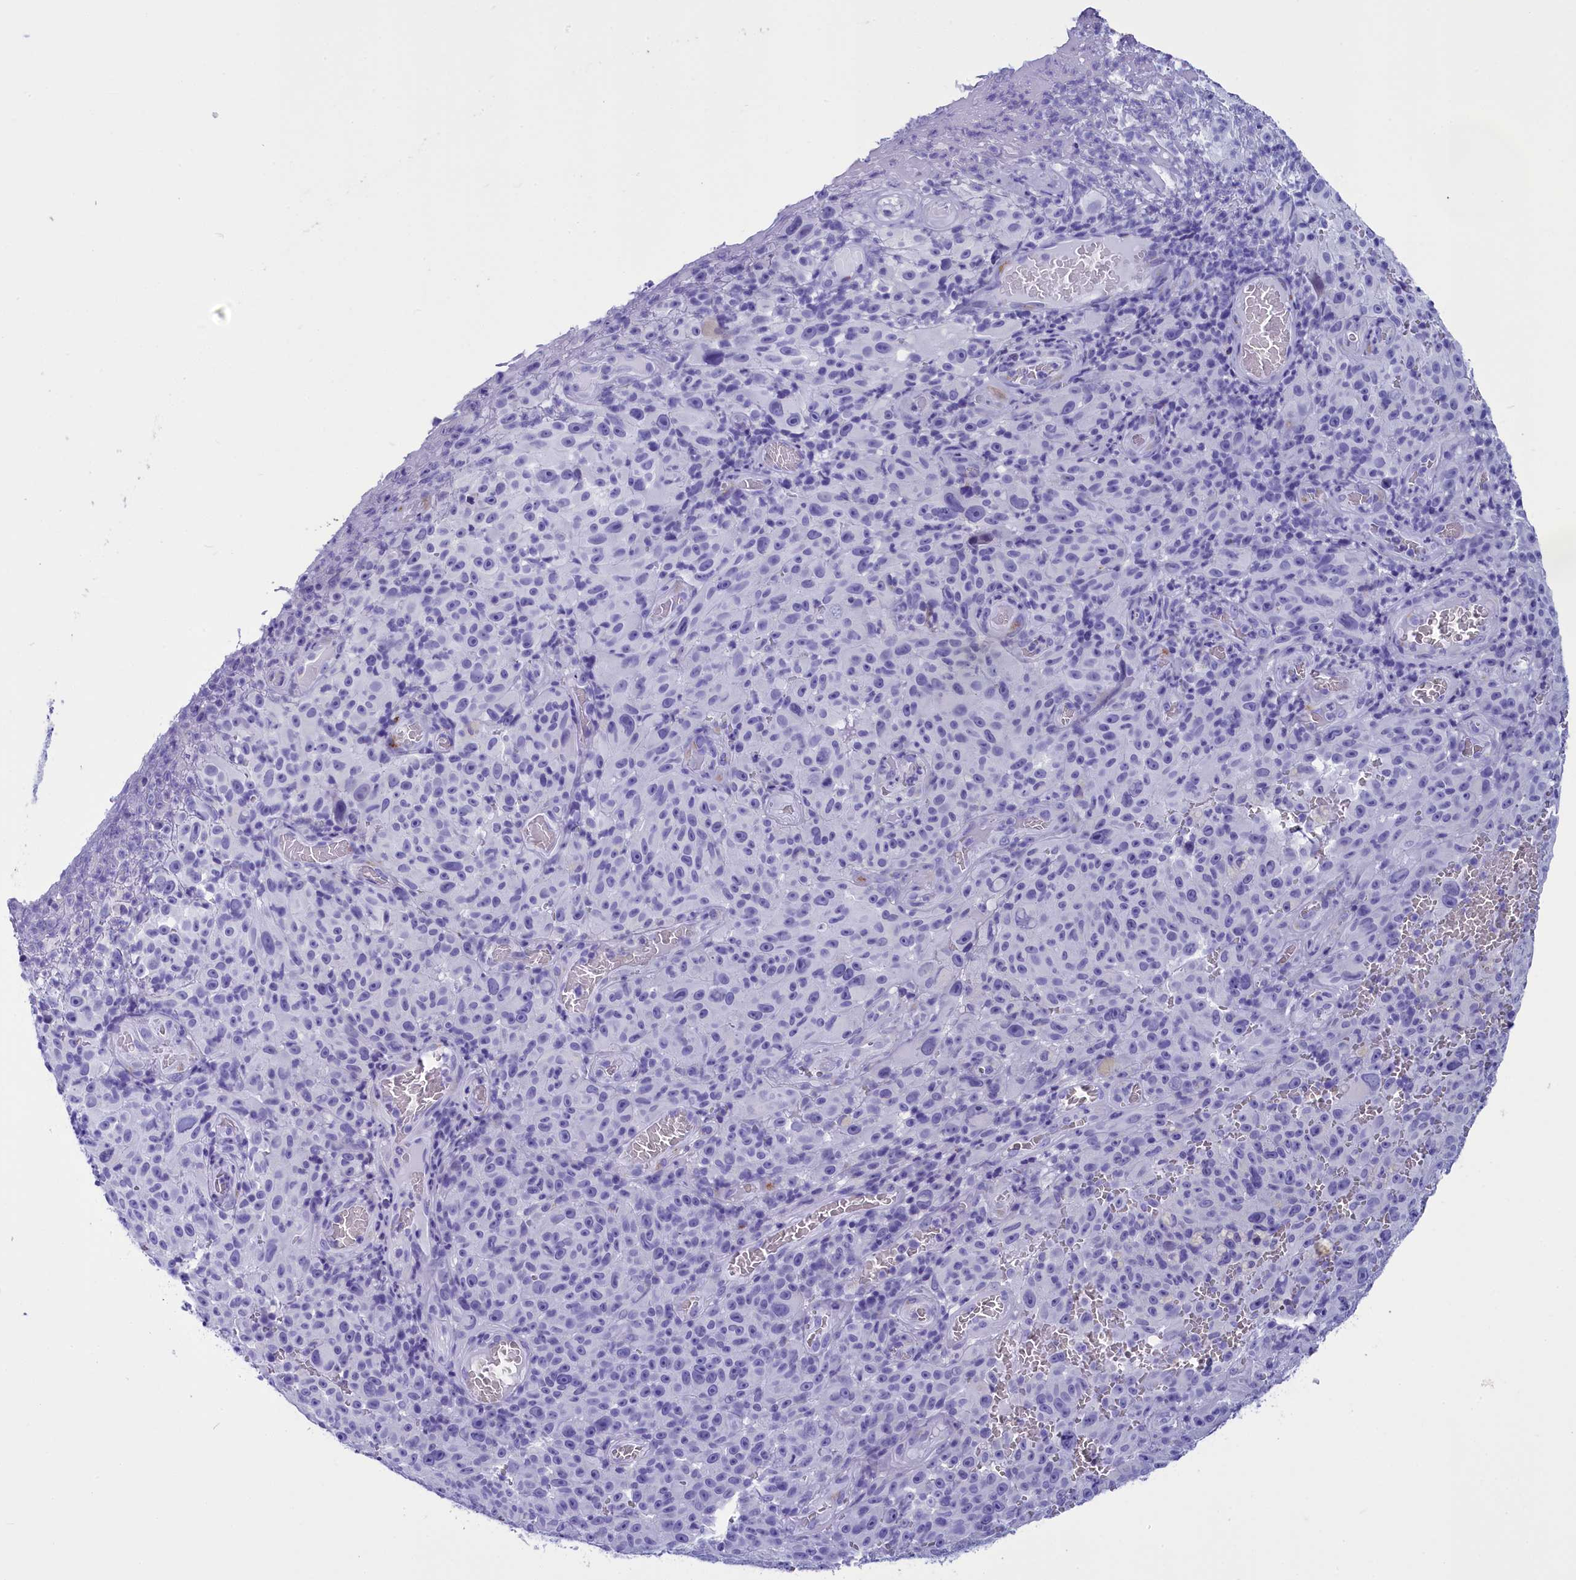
{"staining": {"intensity": "negative", "quantity": "none", "location": "none"}, "tissue": "melanoma", "cell_type": "Tumor cells", "image_type": "cancer", "snomed": [{"axis": "morphology", "description": "Malignant melanoma, NOS"}, {"axis": "topography", "description": "Skin"}], "caption": "Tumor cells are negative for protein expression in human melanoma.", "gene": "AP3B2", "patient": {"sex": "female", "age": 82}}